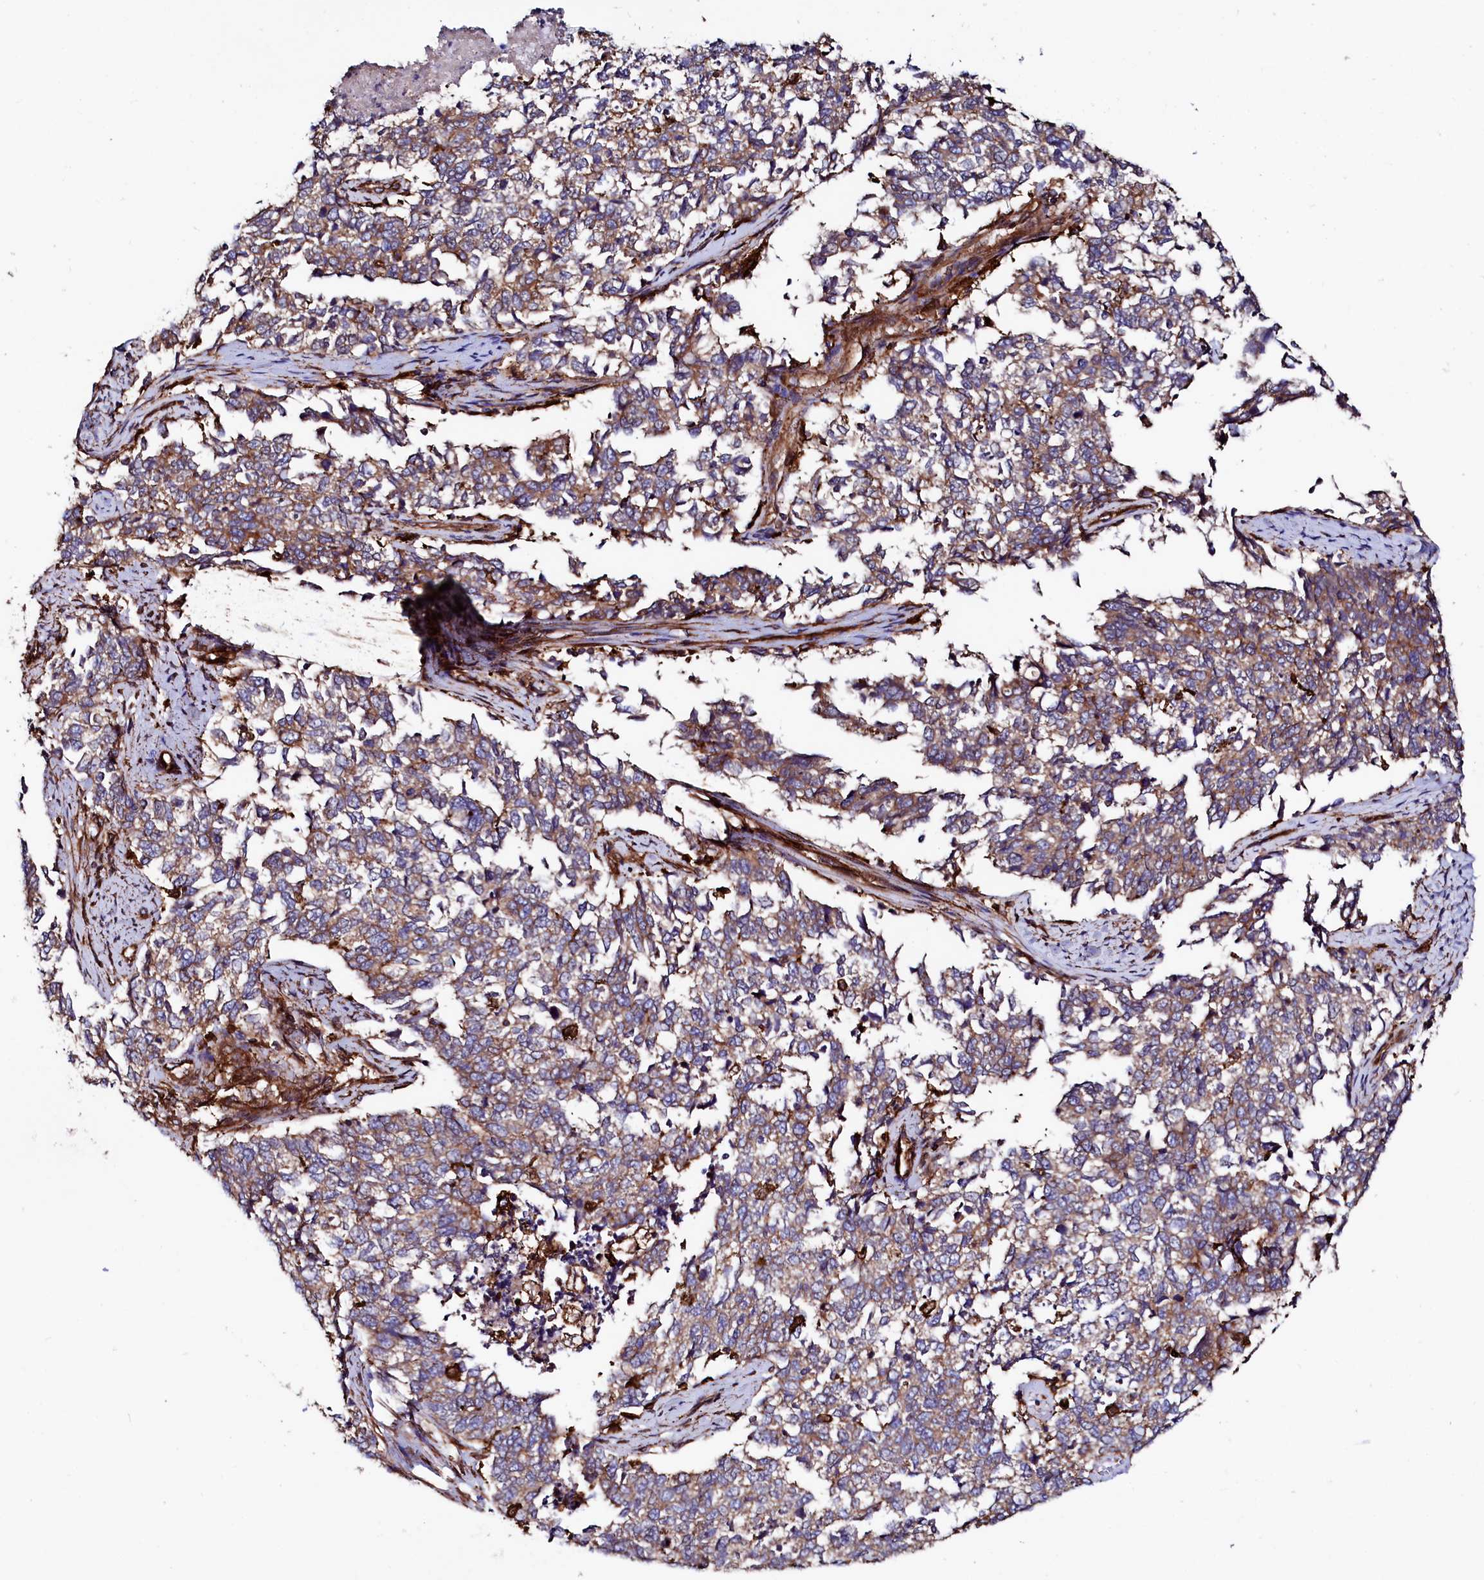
{"staining": {"intensity": "moderate", "quantity": ">75%", "location": "cytoplasmic/membranous"}, "tissue": "cervical cancer", "cell_type": "Tumor cells", "image_type": "cancer", "snomed": [{"axis": "morphology", "description": "Squamous cell carcinoma, NOS"}, {"axis": "topography", "description": "Cervix"}], "caption": "A brown stain shows moderate cytoplasmic/membranous staining of a protein in human cervical cancer tumor cells.", "gene": "STAMBPL1", "patient": {"sex": "female", "age": 63}}